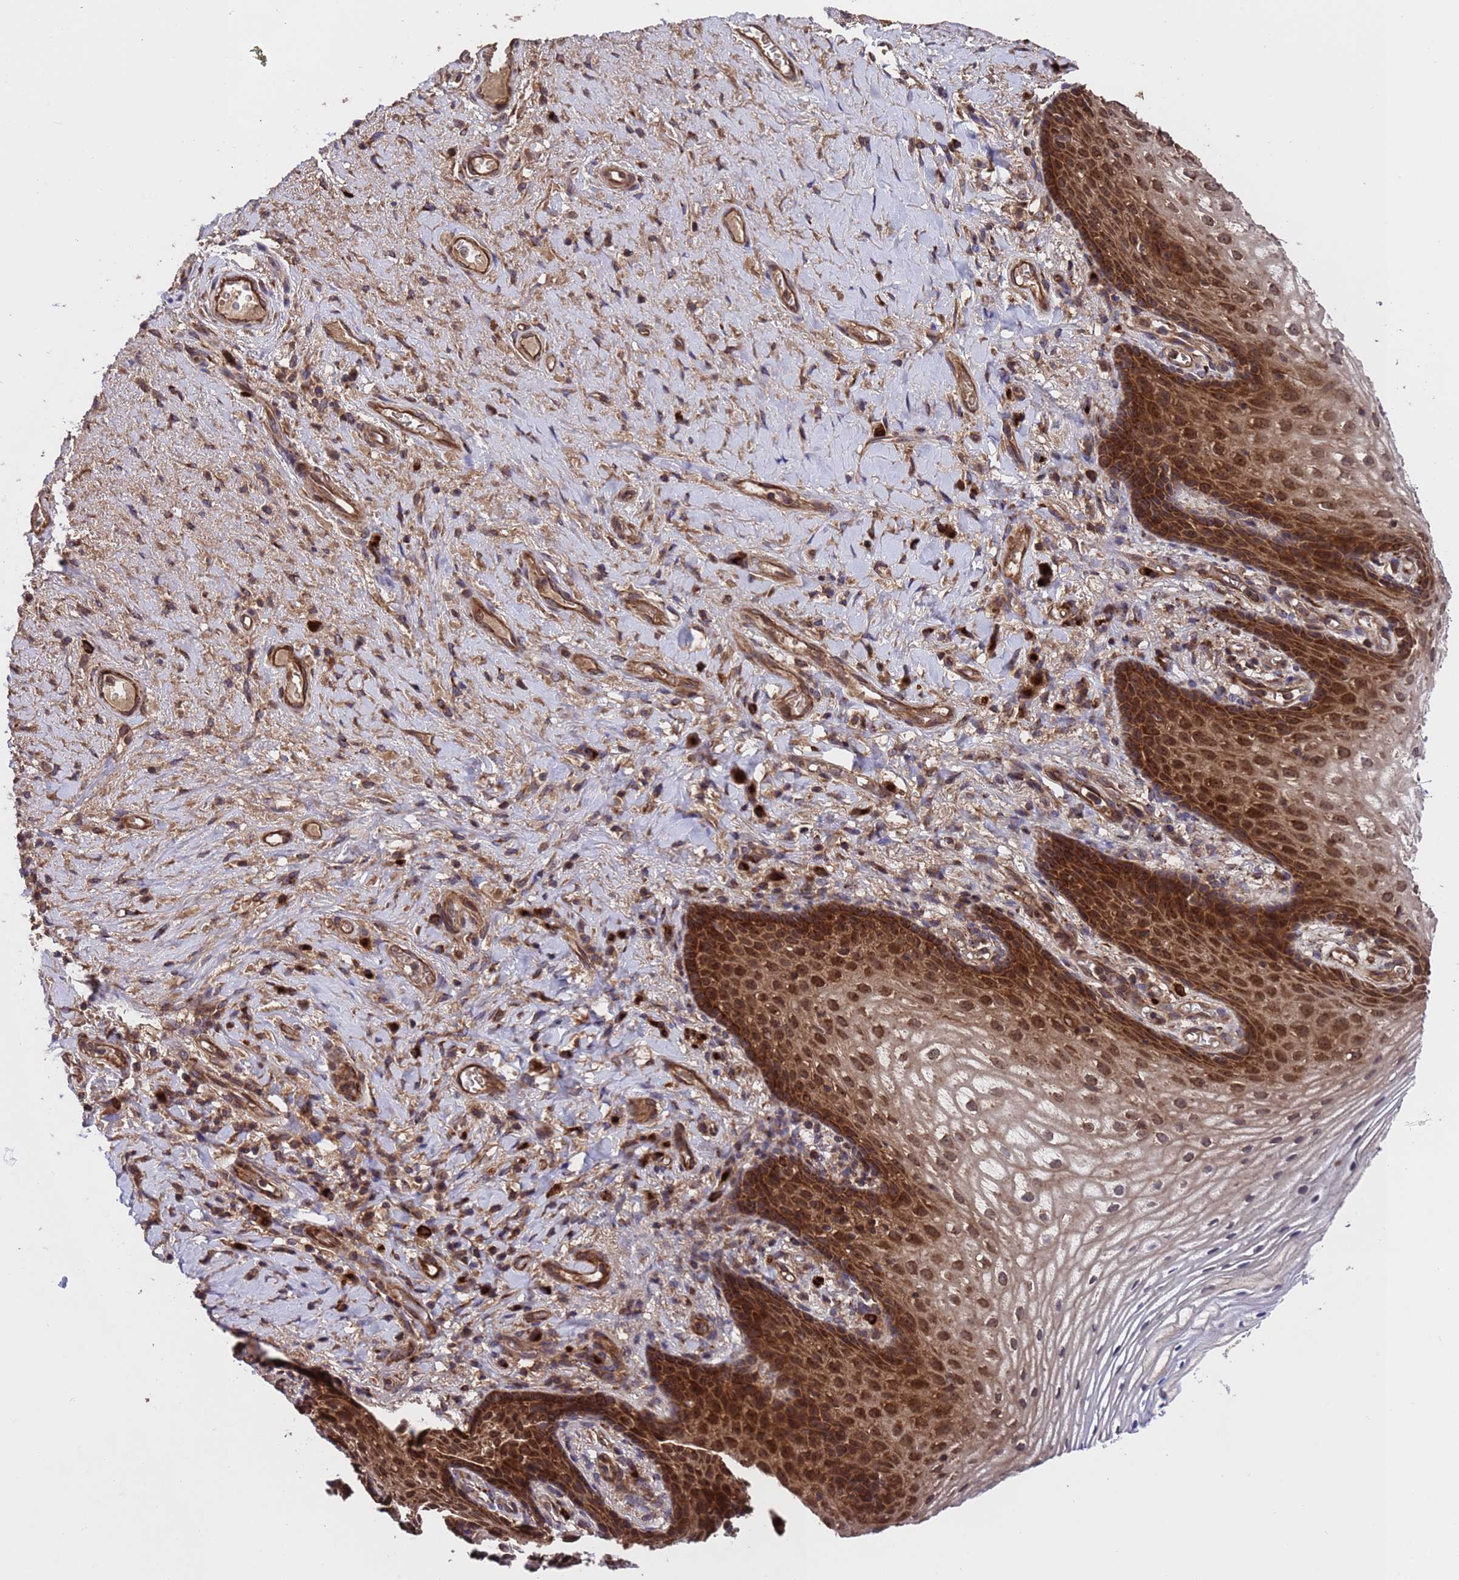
{"staining": {"intensity": "strong", "quantity": ">75%", "location": "cytoplasmic/membranous,nuclear"}, "tissue": "vagina", "cell_type": "Squamous epithelial cells", "image_type": "normal", "snomed": [{"axis": "morphology", "description": "Normal tissue, NOS"}, {"axis": "topography", "description": "Vagina"}], "caption": "A histopathology image showing strong cytoplasmic/membranous,nuclear staining in about >75% of squamous epithelial cells in unremarkable vagina, as visualized by brown immunohistochemical staining.", "gene": "TSR3", "patient": {"sex": "female", "age": 60}}